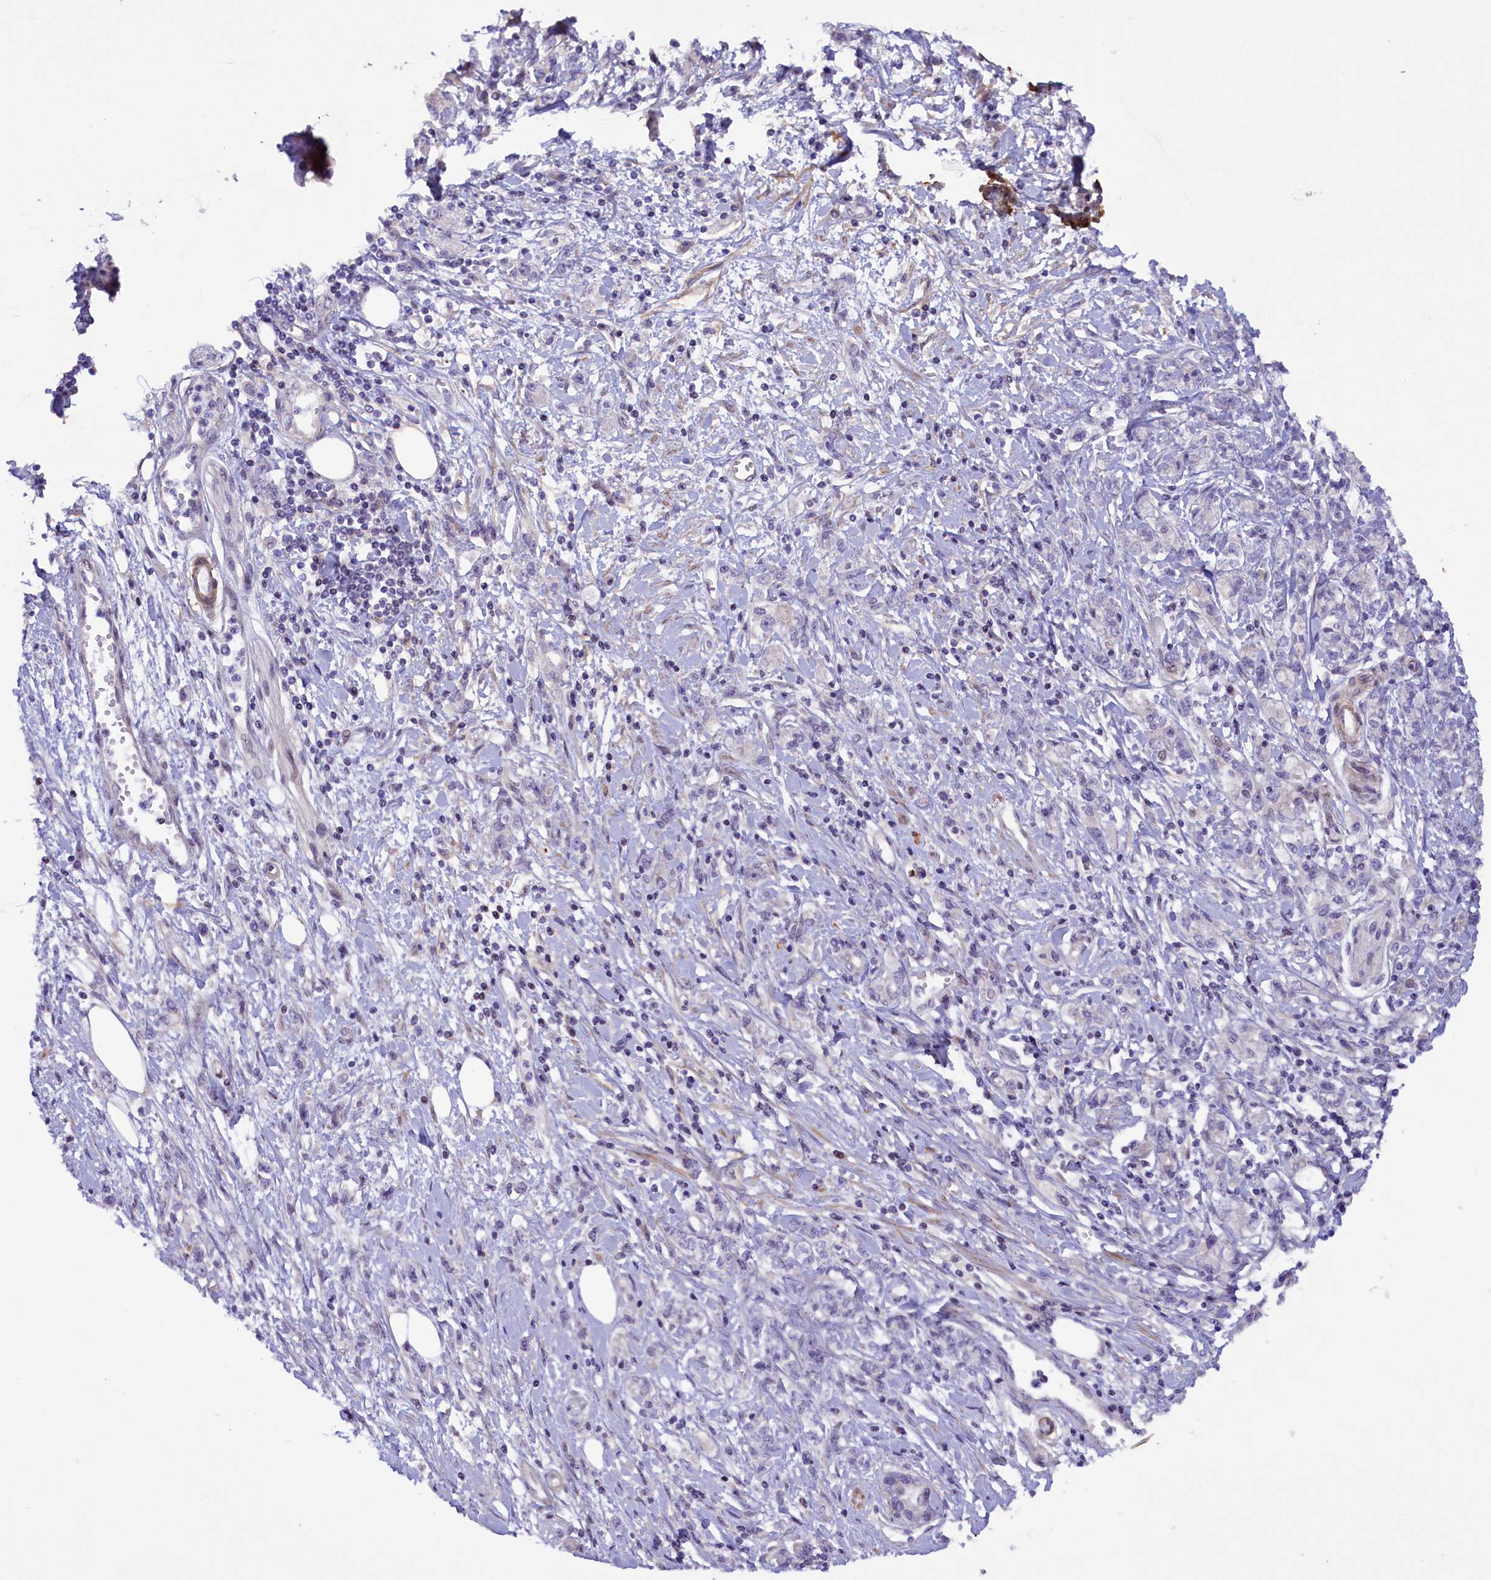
{"staining": {"intensity": "negative", "quantity": "none", "location": "none"}, "tissue": "stomach cancer", "cell_type": "Tumor cells", "image_type": "cancer", "snomed": [{"axis": "morphology", "description": "Adenocarcinoma, NOS"}, {"axis": "topography", "description": "Stomach"}], "caption": "DAB (3,3'-diaminobenzidine) immunohistochemical staining of human stomach adenocarcinoma exhibits no significant expression in tumor cells.", "gene": "MAN2C1", "patient": {"sex": "female", "age": 76}}